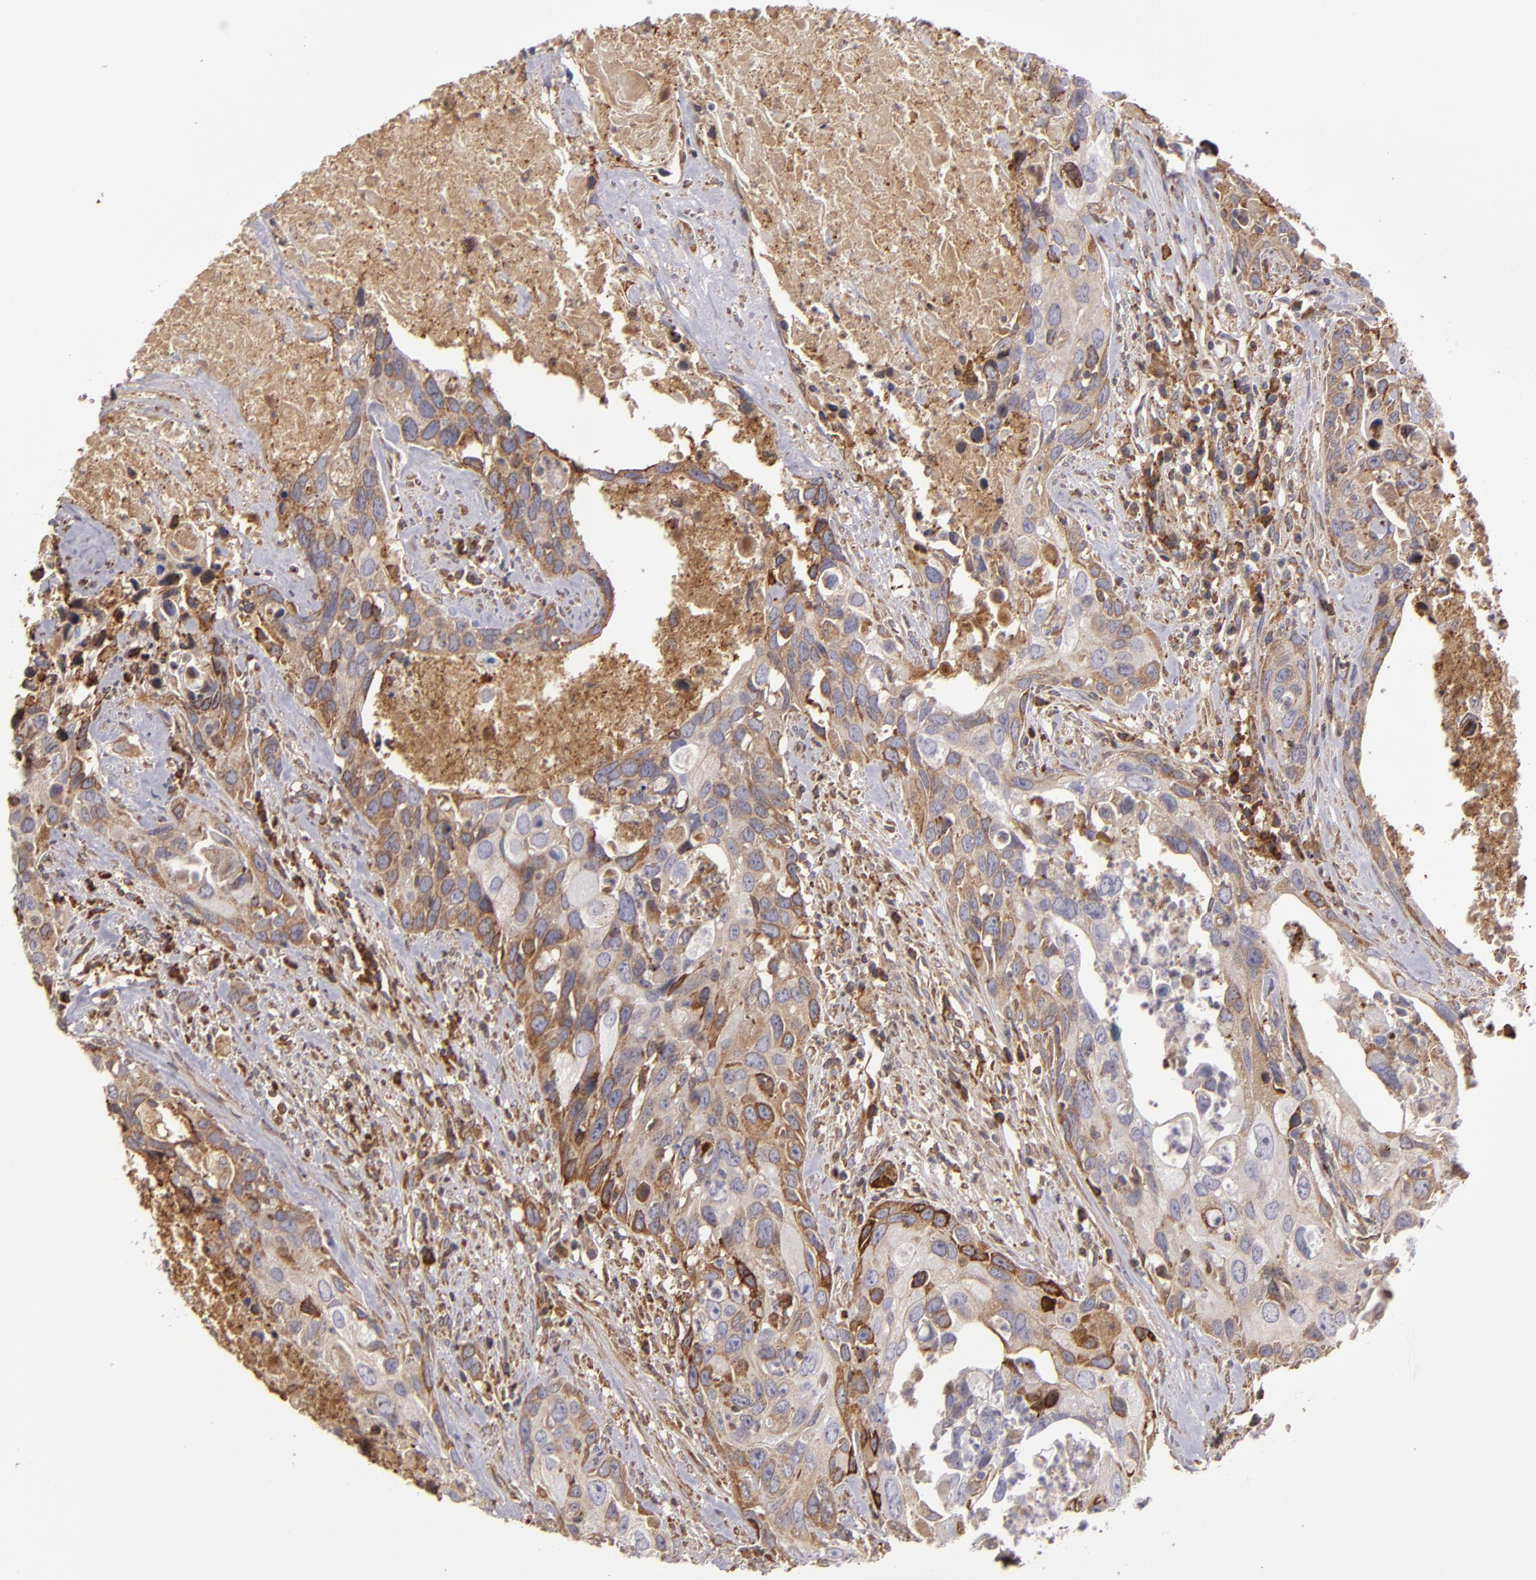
{"staining": {"intensity": "moderate", "quantity": "25%-75%", "location": "cytoplasmic/membranous"}, "tissue": "urothelial cancer", "cell_type": "Tumor cells", "image_type": "cancer", "snomed": [{"axis": "morphology", "description": "Urothelial carcinoma, High grade"}, {"axis": "topography", "description": "Urinary bladder"}], "caption": "Human urothelial cancer stained with a protein marker reveals moderate staining in tumor cells.", "gene": "CFB", "patient": {"sex": "male", "age": 71}}